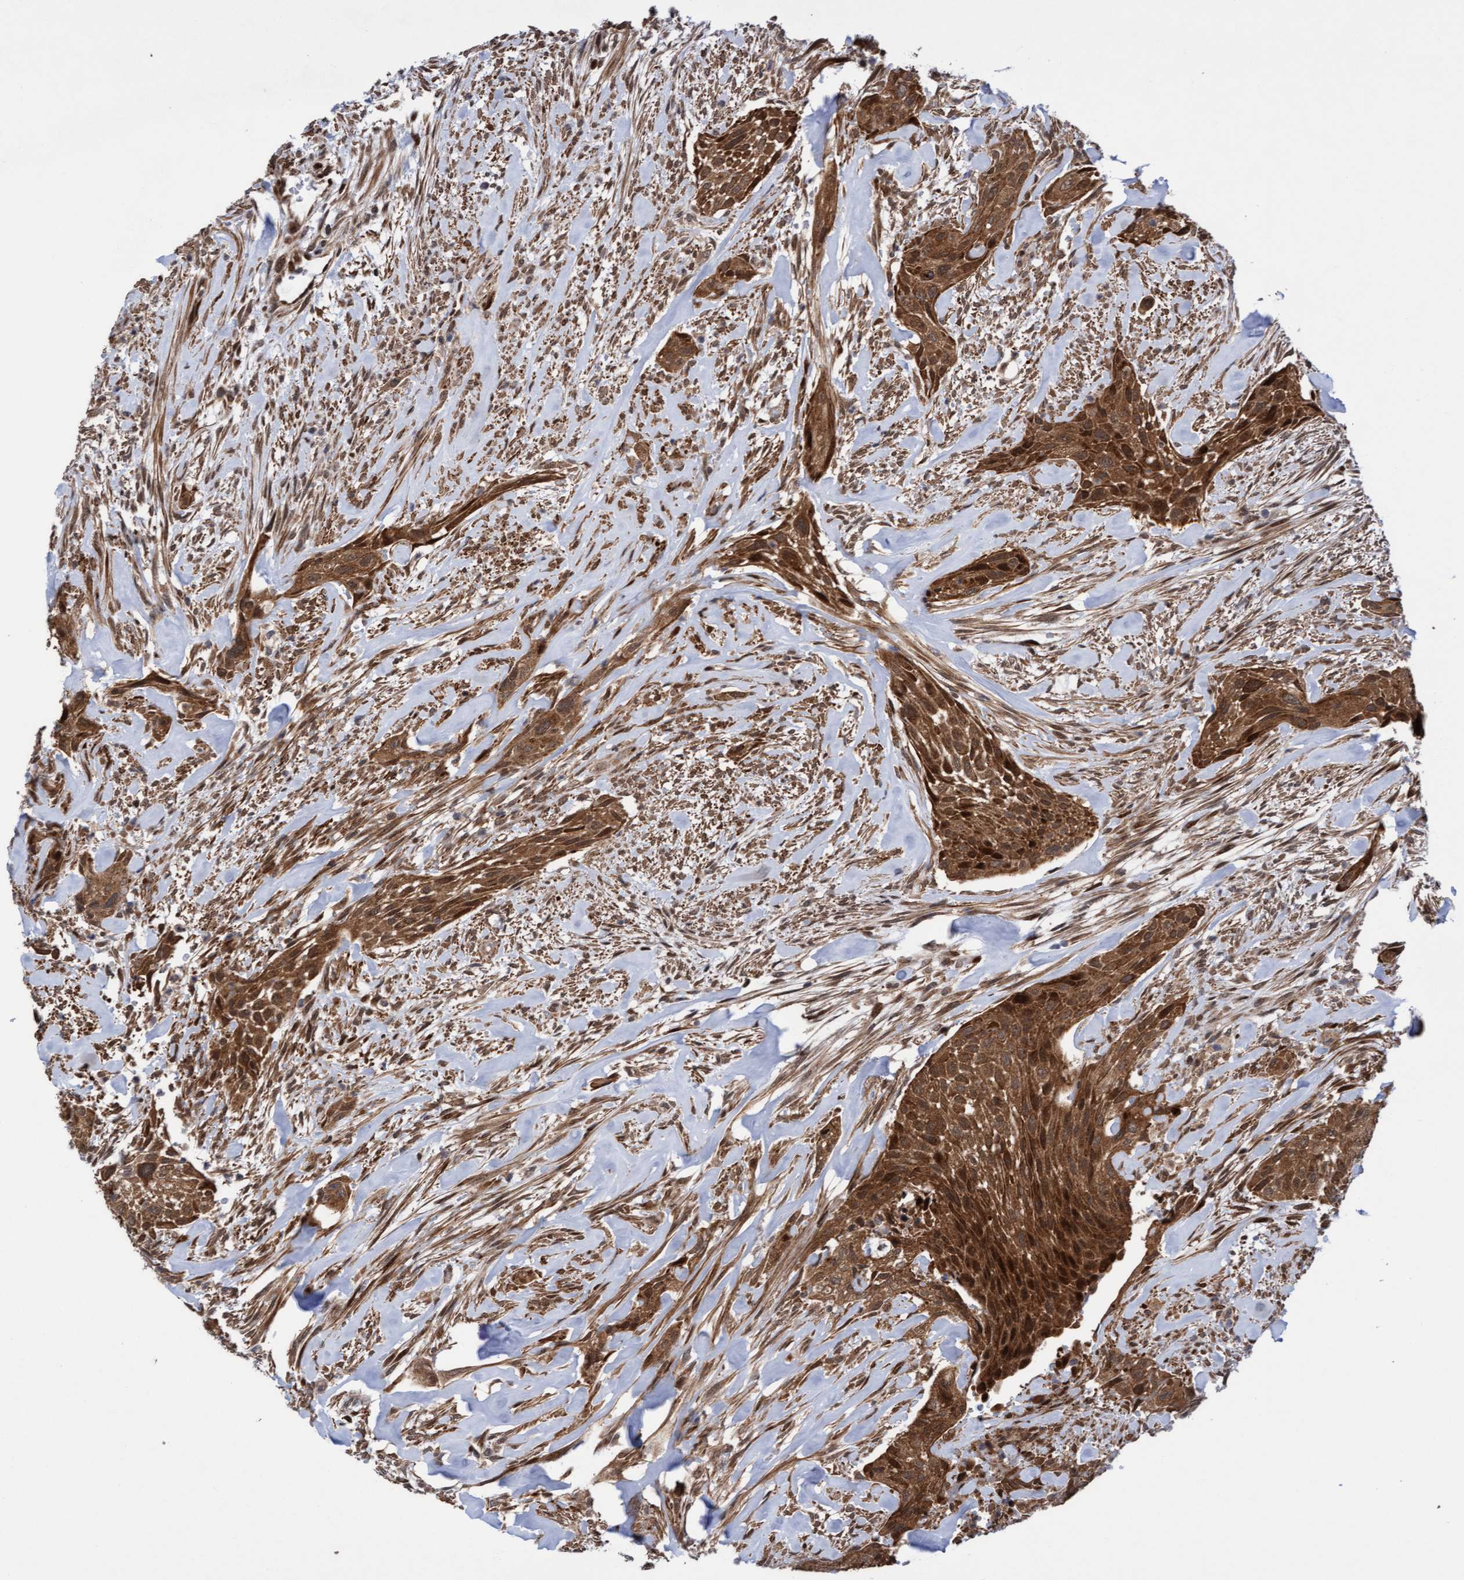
{"staining": {"intensity": "strong", "quantity": ">75%", "location": "cytoplasmic/membranous"}, "tissue": "urothelial cancer", "cell_type": "Tumor cells", "image_type": "cancer", "snomed": [{"axis": "morphology", "description": "Urothelial carcinoma, Low grade"}, {"axis": "morphology", "description": "Urothelial carcinoma, High grade"}, {"axis": "topography", "description": "Urinary bladder"}], "caption": "Strong cytoplasmic/membranous positivity is present in about >75% of tumor cells in urothelial cancer.", "gene": "ITFG1", "patient": {"sex": "male", "age": 35}}